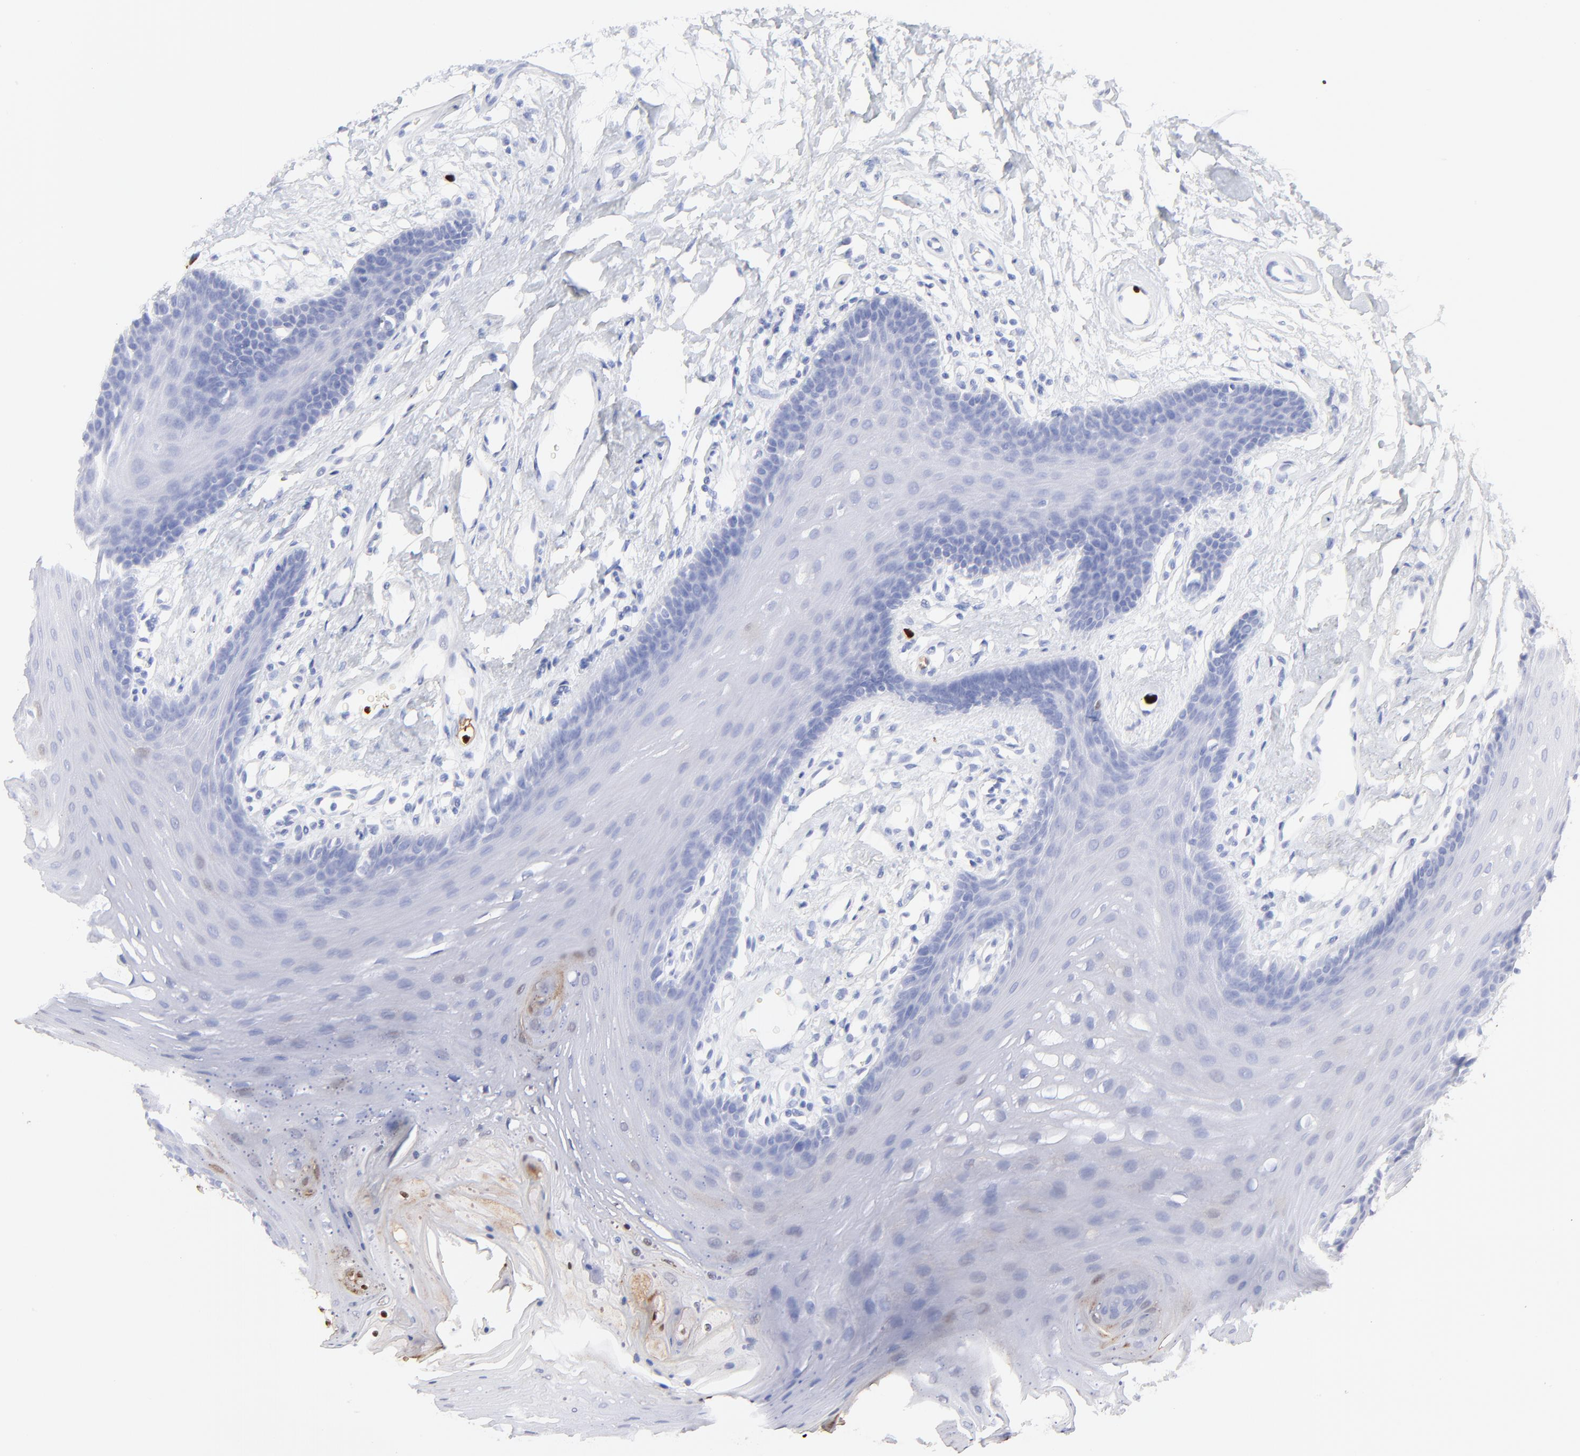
{"staining": {"intensity": "negative", "quantity": "none", "location": "none"}, "tissue": "oral mucosa", "cell_type": "Squamous epithelial cells", "image_type": "normal", "snomed": [{"axis": "morphology", "description": "Normal tissue, NOS"}, {"axis": "topography", "description": "Oral tissue"}], "caption": "Squamous epithelial cells are negative for protein expression in unremarkable human oral mucosa. Brightfield microscopy of IHC stained with DAB (brown) and hematoxylin (blue), captured at high magnification.", "gene": "S100A12", "patient": {"sex": "male", "age": 62}}